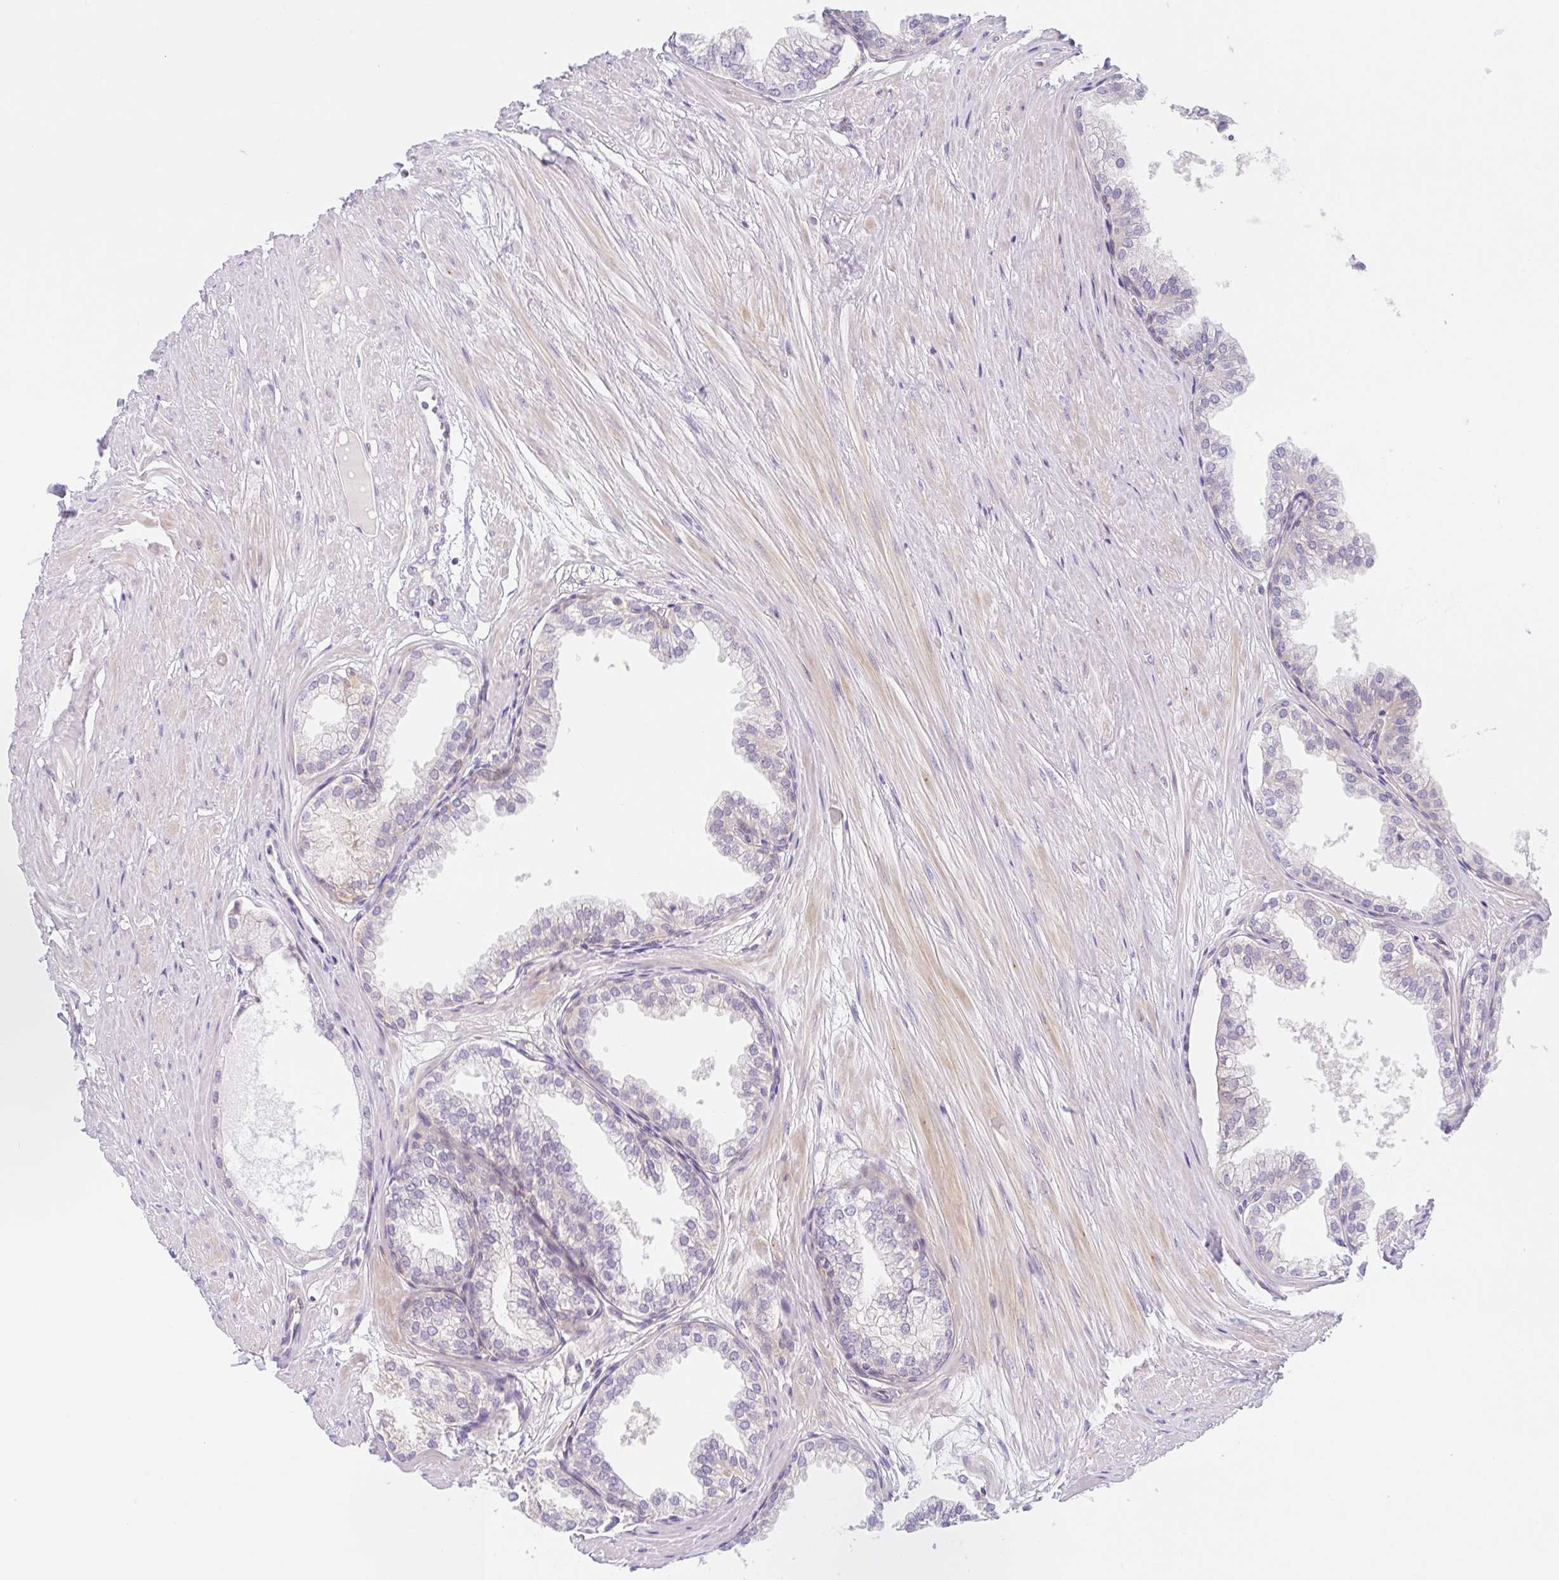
{"staining": {"intensity": "negative", "quantity": "none", "location": "none"}, "tissue": "prostate", "cell_type": "Glandular cells", "image_type": "normal", "snomed": [{"axis": "morphology", "description": "Normal tissue, NOS"}, {"axis": "topography", "description": "Prostate"}, {"axis": "topography", "description": "Peripheral nerve tissue"}], "caption": "The histopathology image reveals no staining of glandular cells in normal prostate.", "gene": "TMEM86A", "patient": {"sex": "male", "age": 55}}